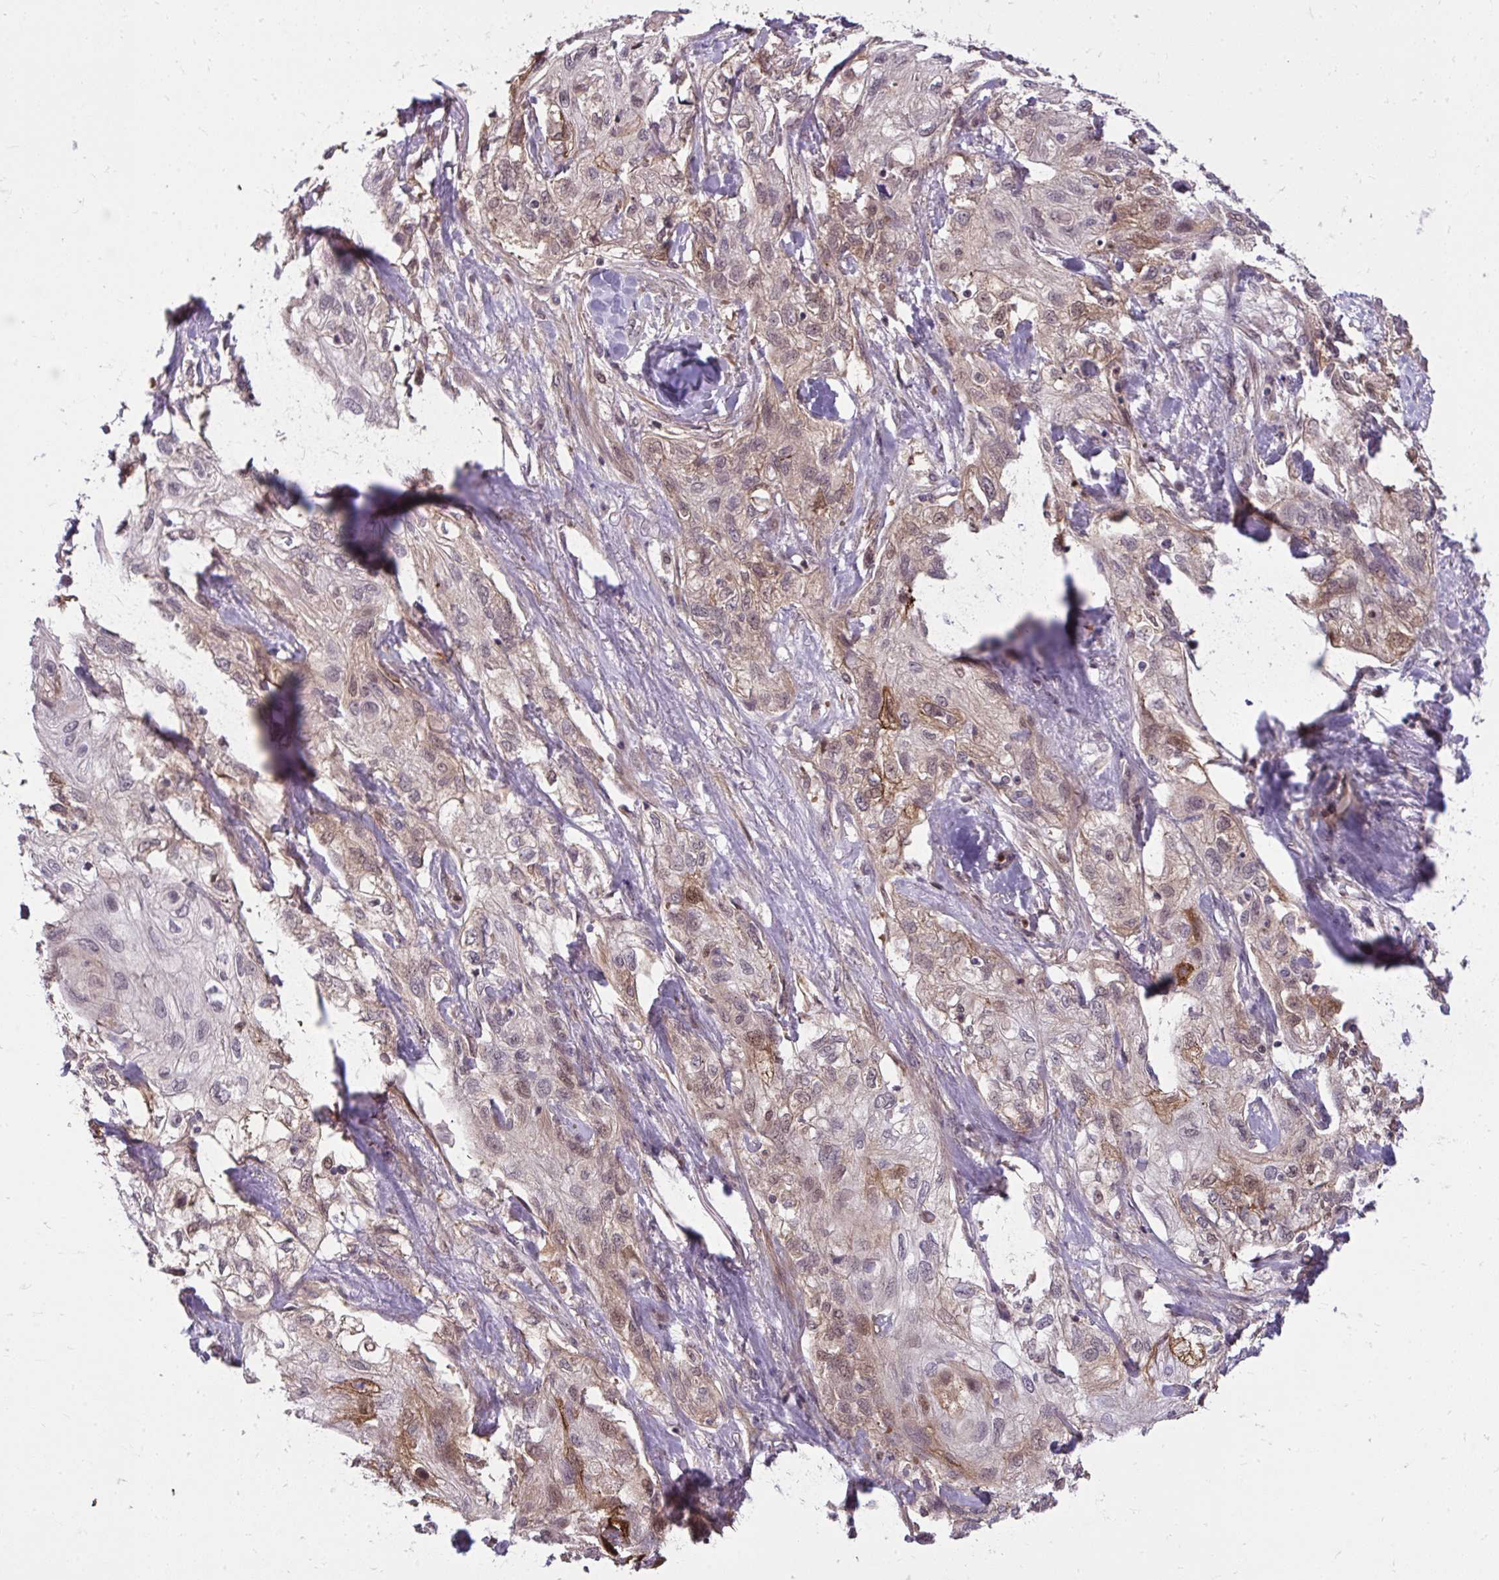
{"staining": {"intensity": "moderate", "quantity": "<25%", "location": "cytoplasmic/membranous,nuclear"}, "tissue": "skin cancer", "cell_type": "Tumor cells", "image_type": "cancer", "snomed": [{"axis": "morphology", "description": "Squamous cell carcinoma, NOS"}, {"axis": "topography", "description": "Skin"}, {"axis": "topography", "description": "Vulva"}], "caption": "The immunohistochemical stain labels moderate cytoplasmic/membranous and nuclear expression in tumor cells of skin cancer (squamous cell carcinoma) tissue. Nuclei are stained in blue.", "gene": "ZSCAN9", "patient": {"sex": "female", "age": 86}}